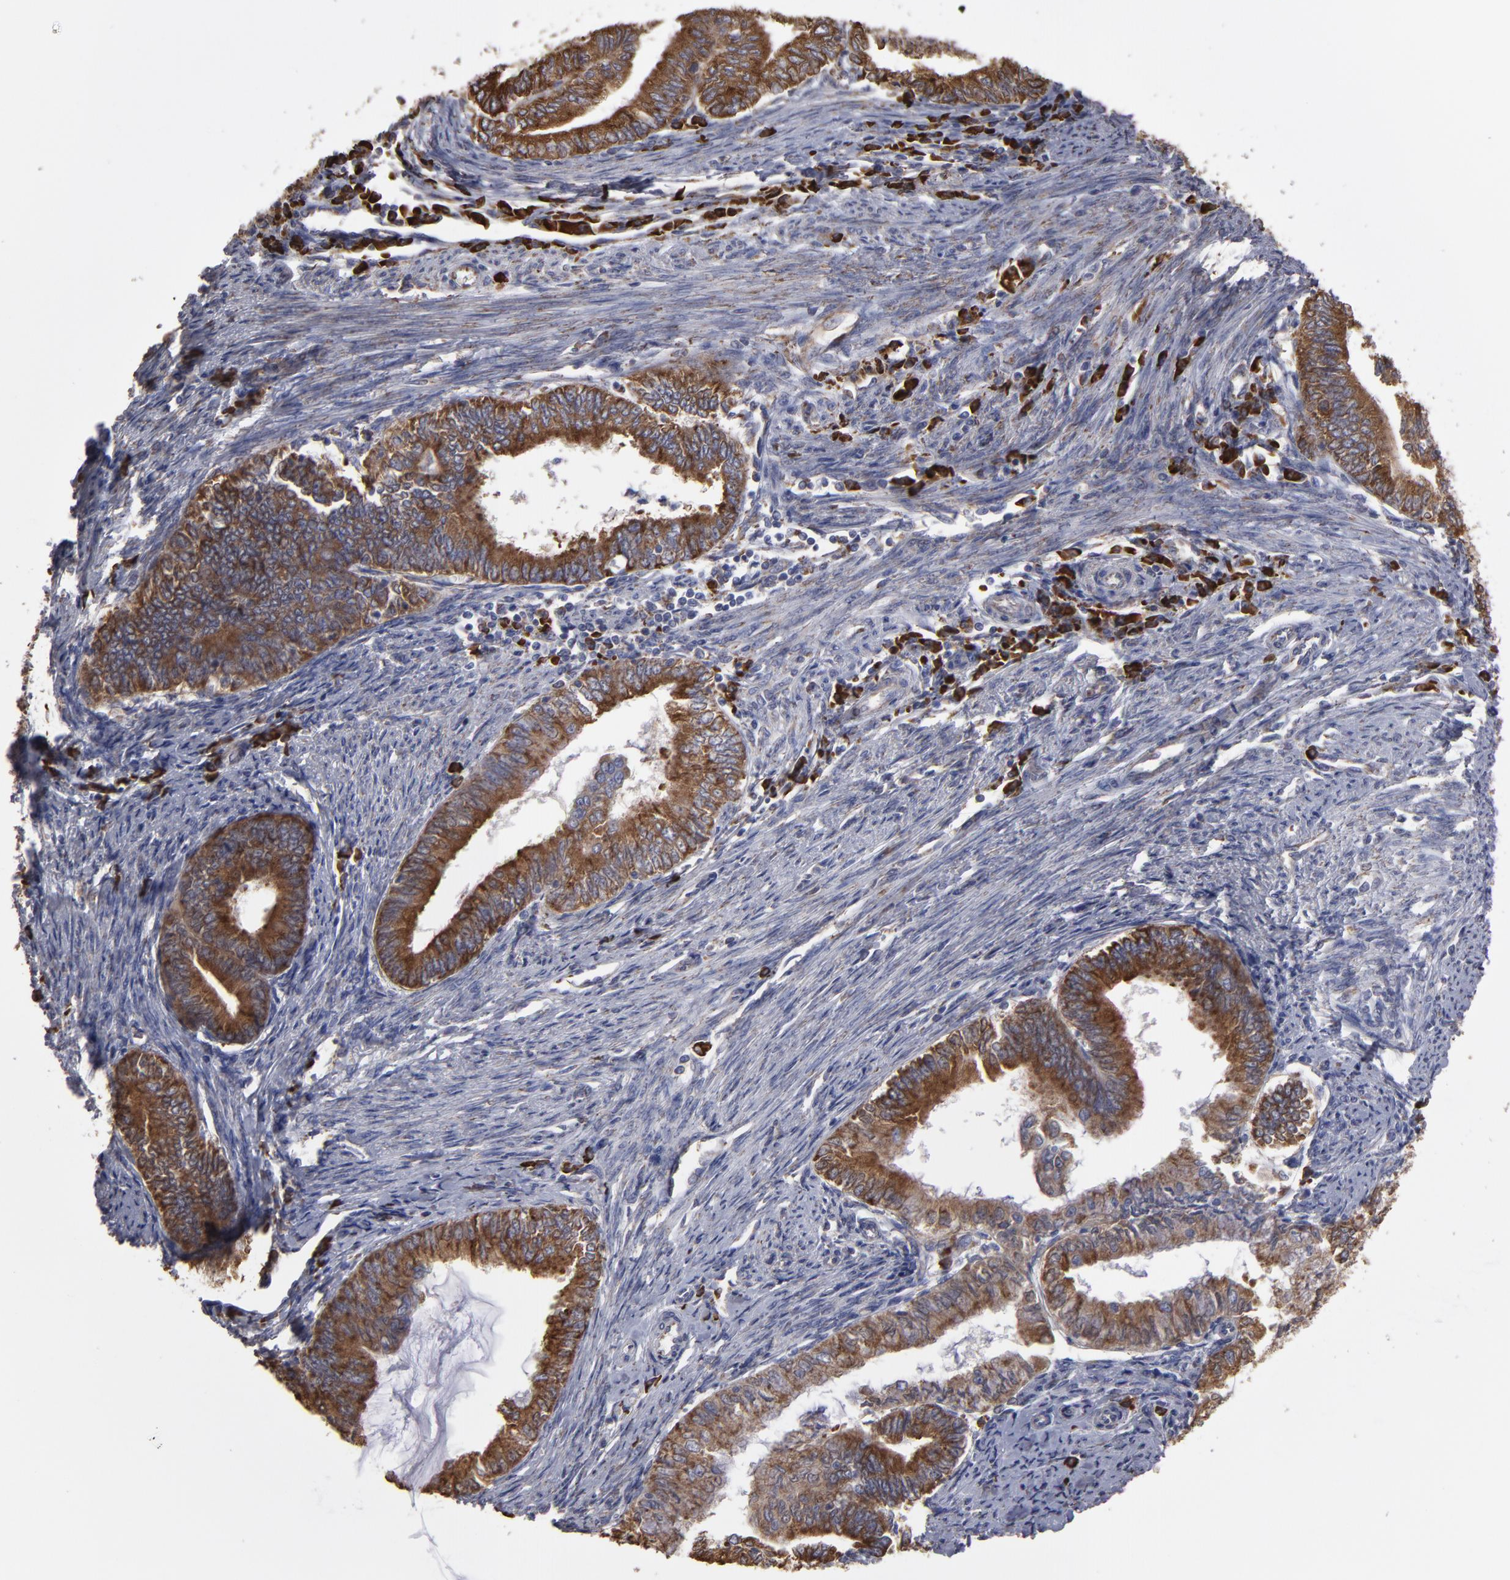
{"staining": {"intensity": "moderate", "quantity": ">75%", "location": "cytoplasmic/membranous"}, "tissue": "endometrial cancer", "cell_type": "Tumor cells", "image_type": "cancer", "snomed": [{"axis": "morphology", "description": "Adenocarcinoma, NOS"}, {"axis": "topography", "description": "Endometrium"}], "caption": "Adenocarcinoma (endometrial) stained for a protein exhibits moderate cytoplasmic/membranous positivity in tumor cells.", "gene": "SND1", "patient": {"sex": "female", "age": 66}}